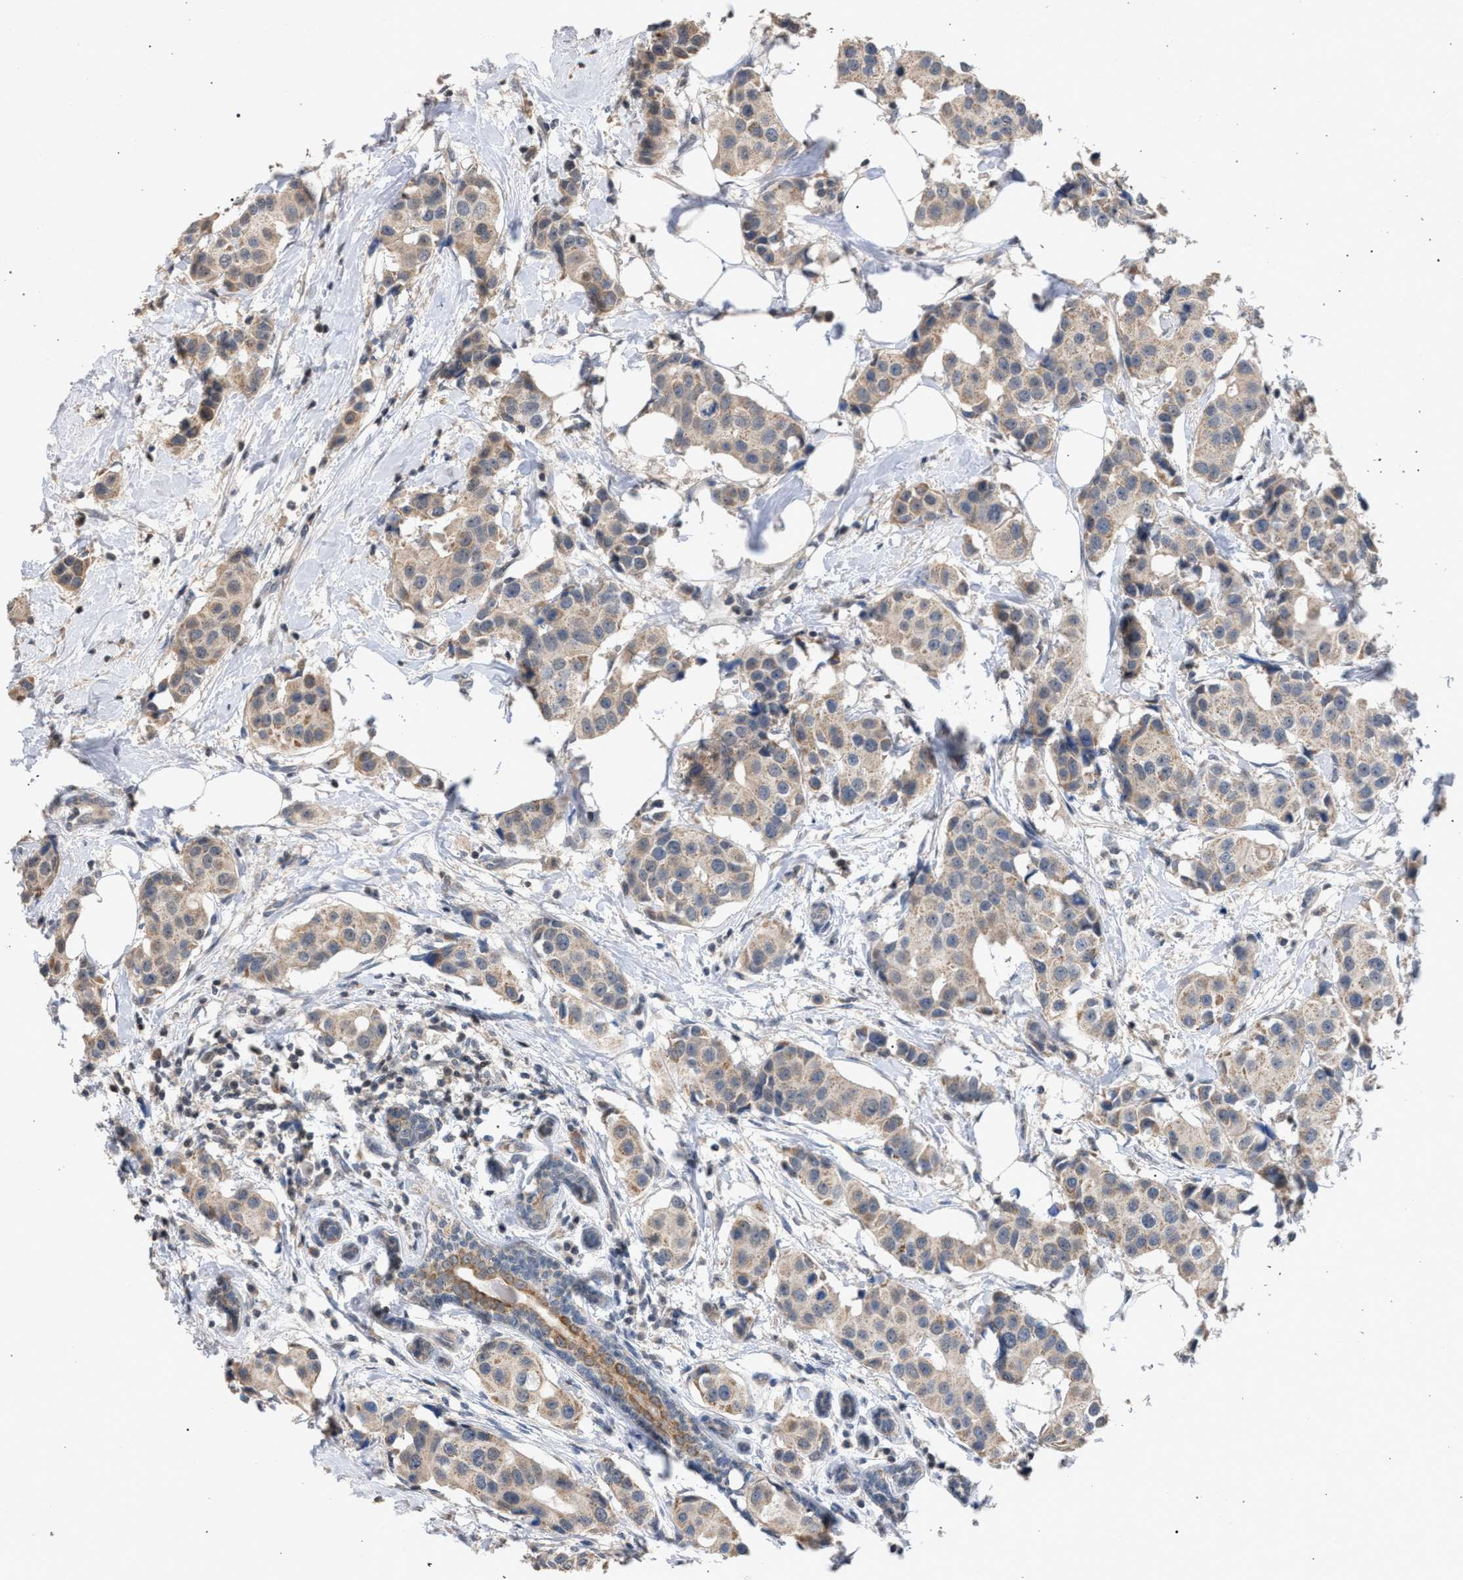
{"staining": {"intensity": "weak", "quantity": ">75%", "location": "cytoplasmic/membranous"}, "tissue": "breast cancer", "cell_type": "Tumor cells", "image_type": "cancer", "snomed": [{"axis": "morphology", "description": "Normal tissue, NOS"}, {"axis": "morphology", "description": "Duct carcinoma"}, {"axis": "topography", "description": "Breast"}], "caption": "The immunohistochemical stain labels weak cytoplasmic/membranous expression in tumor cells of breast intraductal carcinoma tissue. The protein is shown in brown color, while the nuclei are stained blue.", "gene": "TECPR1", "patient": {"sex": "female", "age": 39}}